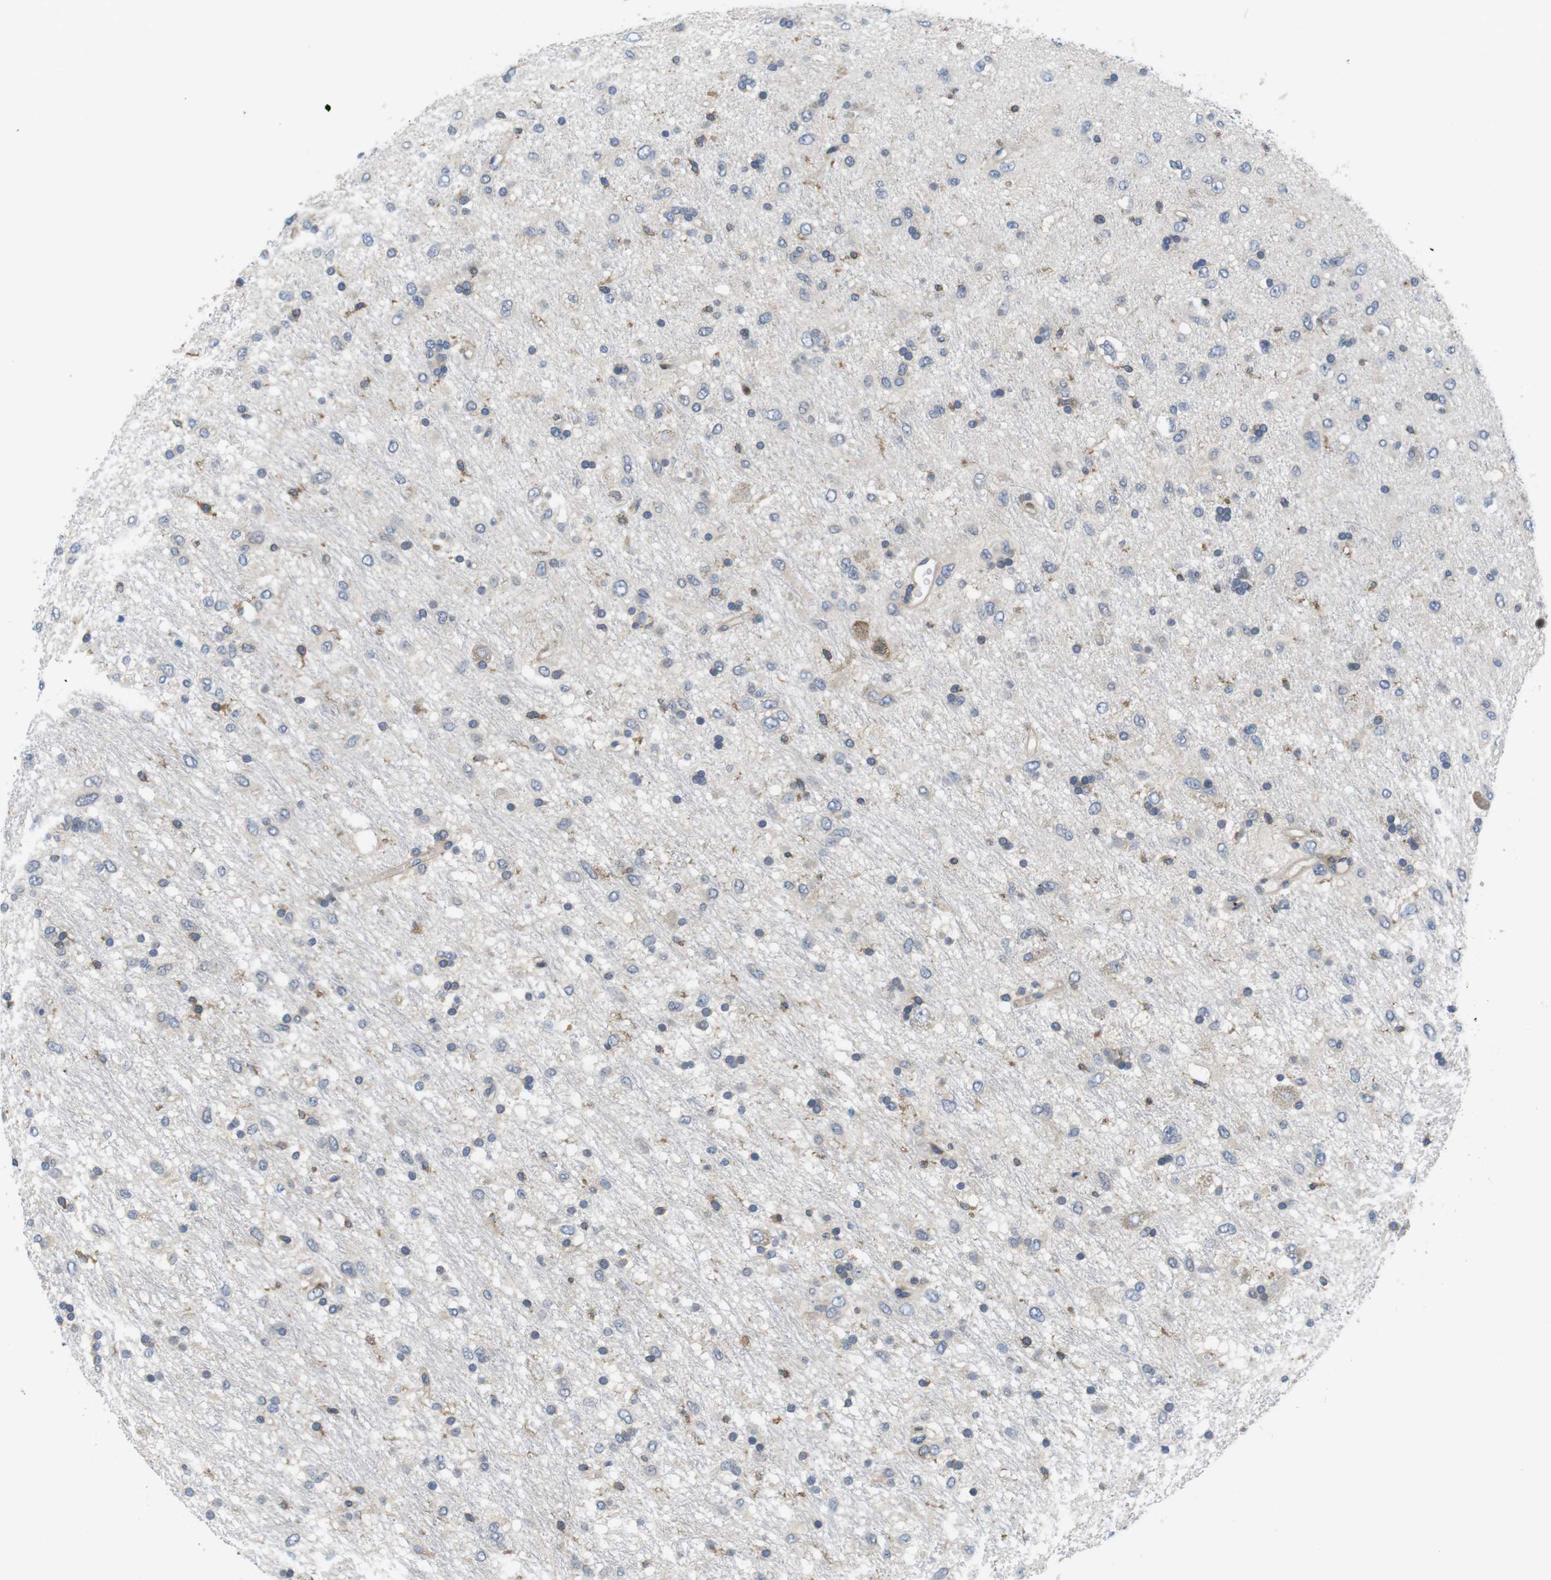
{"staining": {"intensity": "moderate", "quantity": "<25%", "location": "cytoplasmic/membranous"}, "tissue": "glioma", "cell_type": "Tumor cells", "image_type": "cancer", "snomed": [{"axis": "morphology", "description": "Glioma, malignant, Low grade"}, {"axis": "topography", "description": "Brain"}], "caption": "Immunohistochemical staining of glioma displays low levels of moderate cytoplasmic/membranous protein expression in about <25% of tumor cells.", "gene": "HERPUD2", "patient": {"sex": "male", "age": 77}}